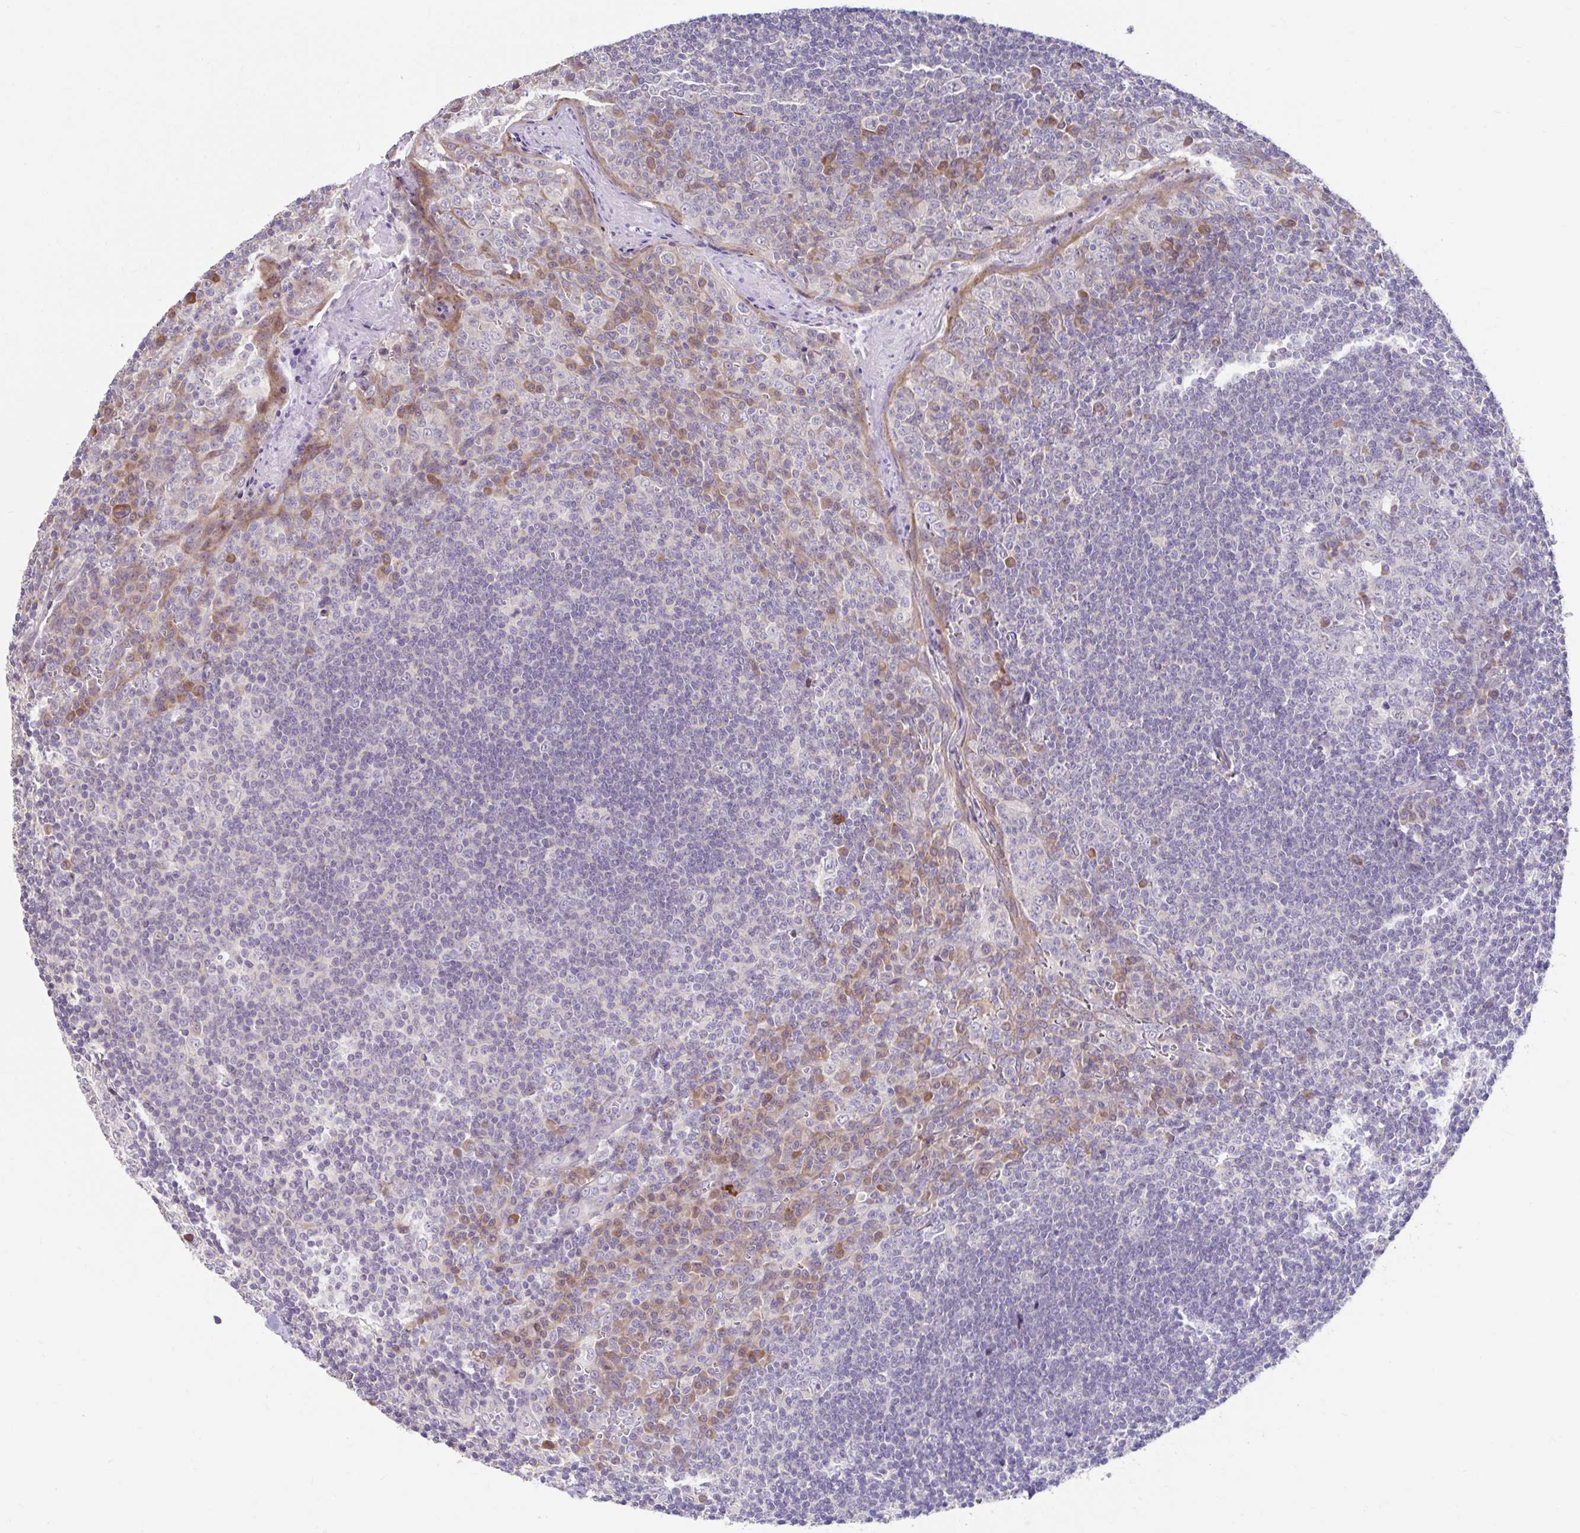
{"staining": {"intensity": "negative", "quantity": "none", "location": "none"}, "tissue": "tonsil", "cell_type": "Germinal center cells", "image_type": "normal", "snomed": [{"axis": "morphology", "description": "Normal tissue, NOS"}, {"axis": "topography", "description": "Tonsil"}], "caption": "Immunohistochemical staining of benign tonsil exhibits no significant staining in germinal center cells.", "gene": "NT5C1B", "patient": {"sex": "male", "age": 27}}